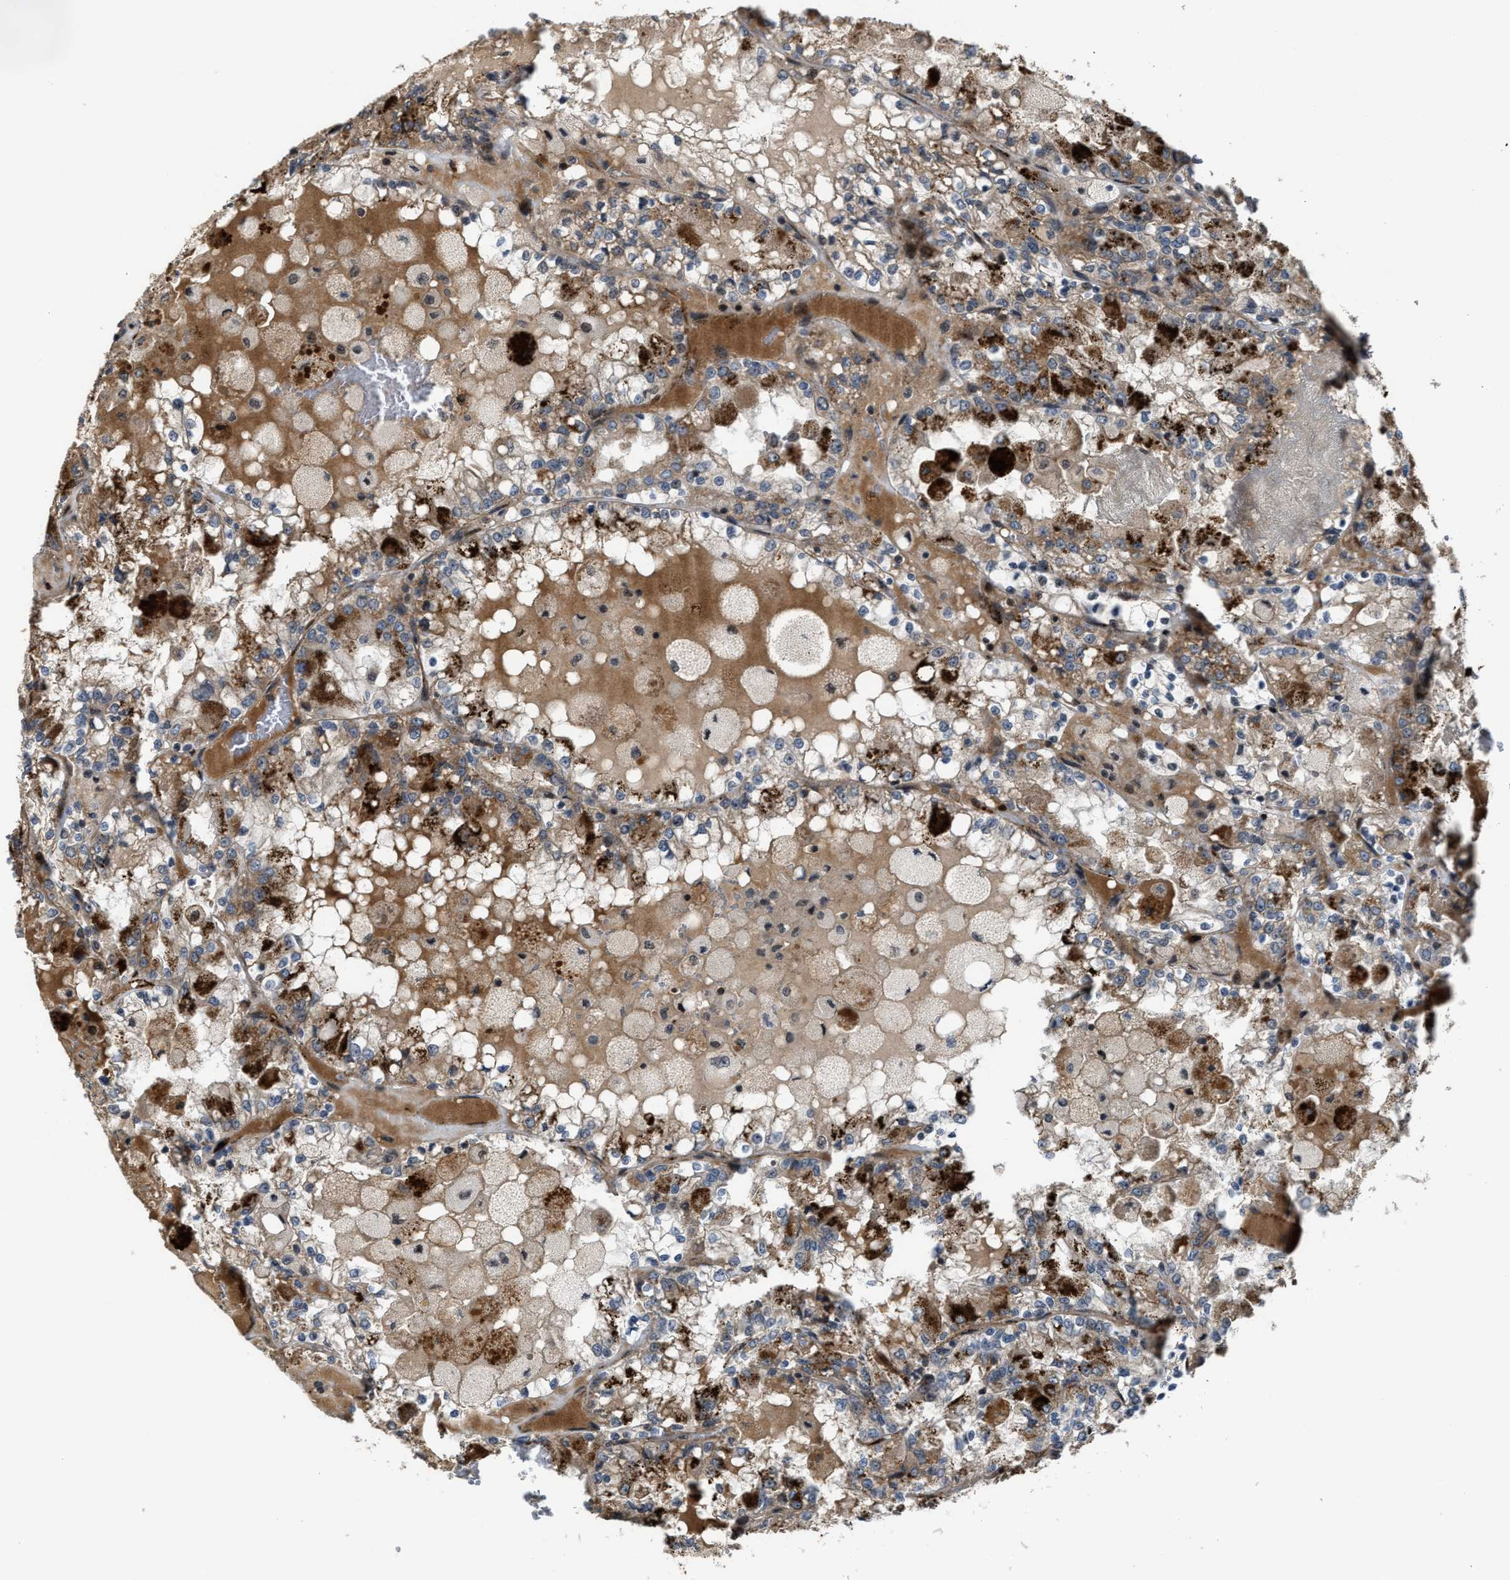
{"staining": {"intensity": "moderate", "quantity": "25%-75%", "location": "cytoplasmic/membranous"}, "tissue": "renal cancer", "cell_type": "Tumor cells", "image_type": "cancer", "snomed": [{"axis": "morphology", "description": "Adenocarcinoma, NOS"}, {"axis": "topography", "description": "Kidney"}], "caption": "Immunohistochemistry image of human renal cancer (adenocarcinoma) stained for a protein (brown), which displays medium levels of moderate cytoplasmic/membranous expression in approximately 25%-75% of tumor cells.", "gene": "DPF2", "patient": {"sex": "female", "age": 56}}